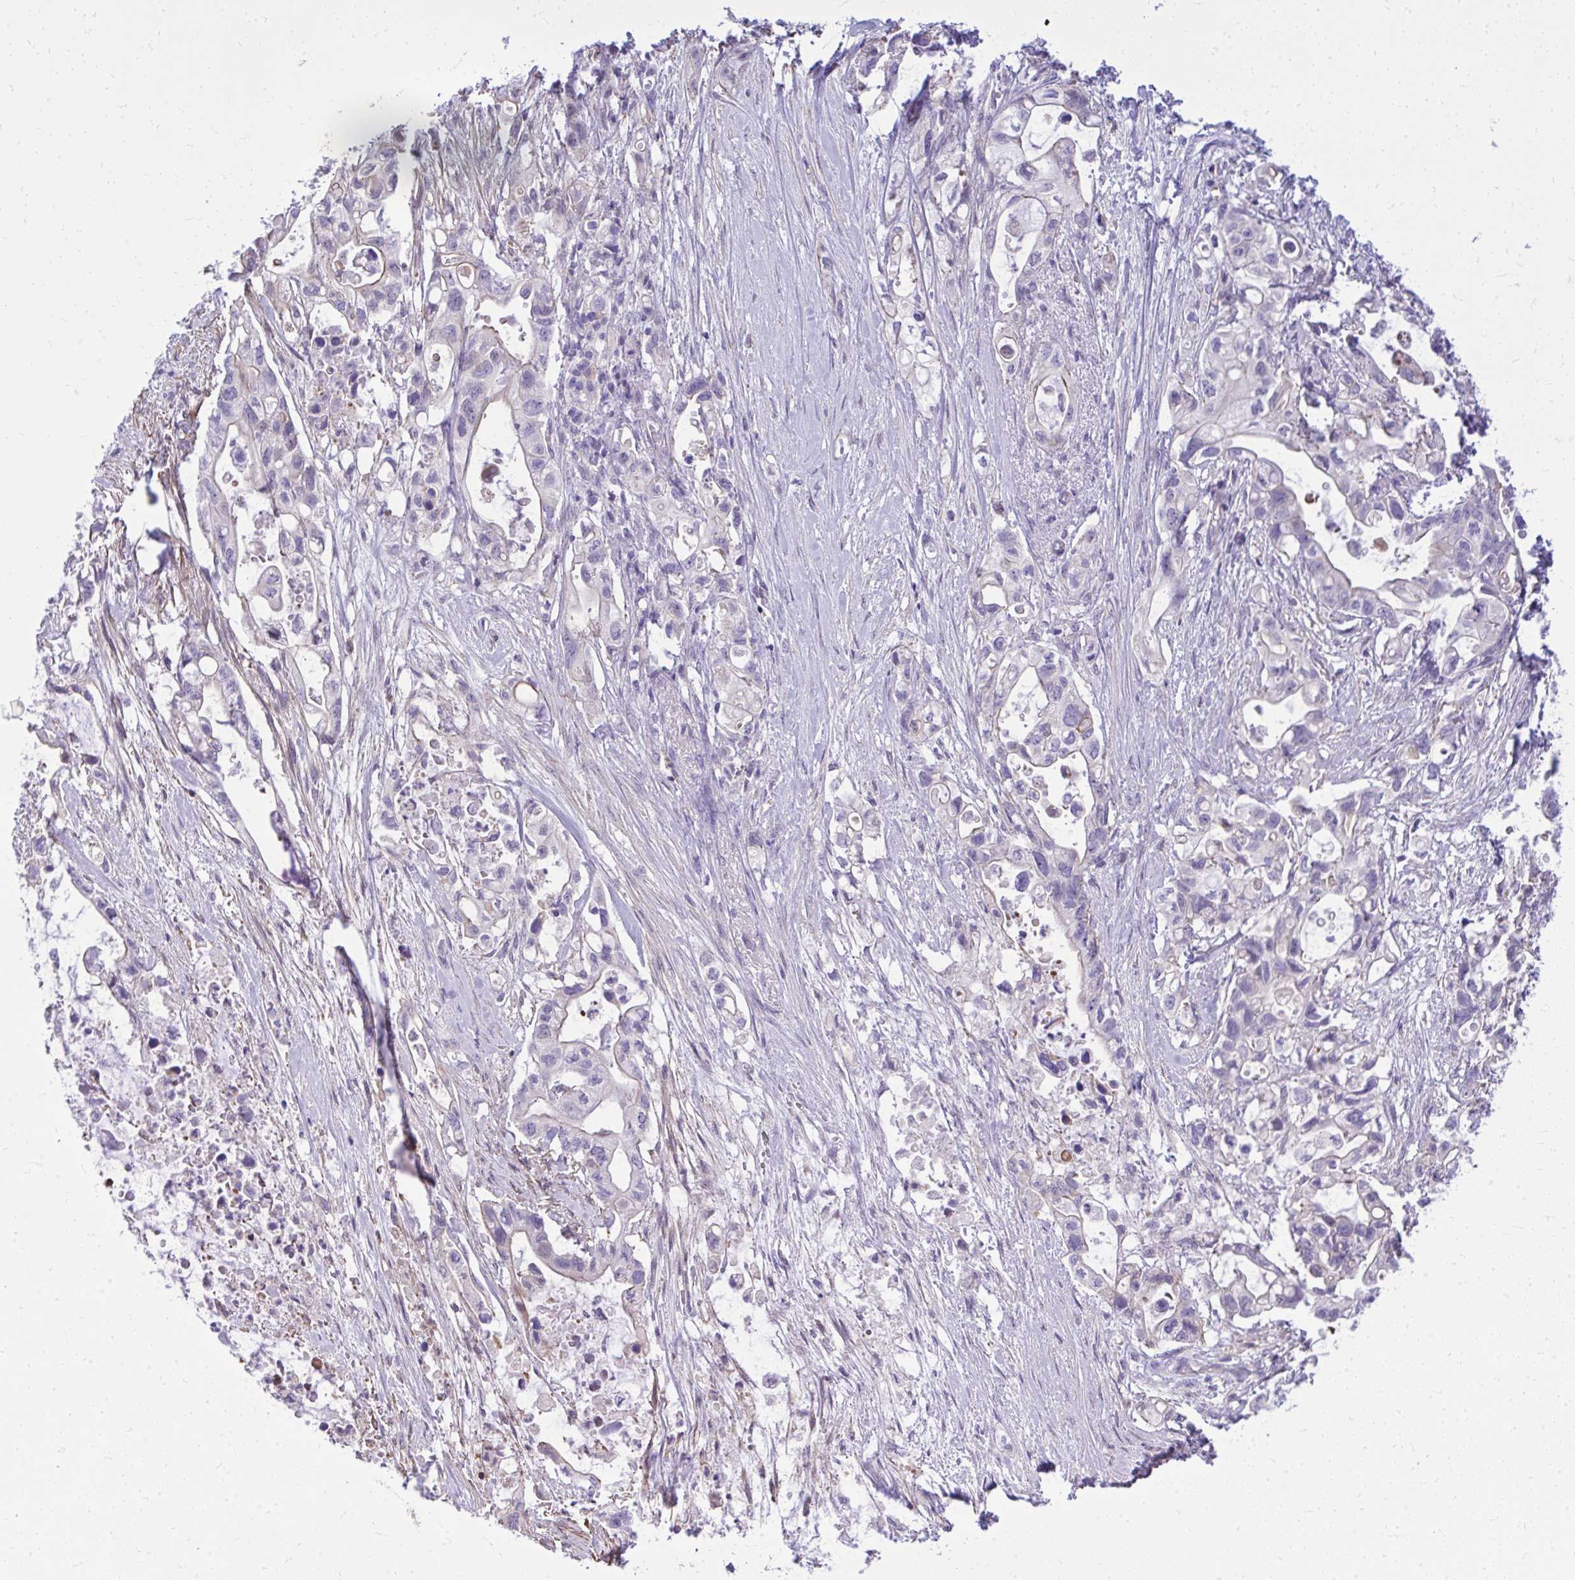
{"staining": {"intensity": "negative", "quantity": "none", "location": "none"}, "tissue": "pancreatic cancer", "cell_type": "Tumor cells", "image_type": "cancer", "snomed": [{"axis": "morphology", "description": "Adenocarcinoma, NOS"}, {"axis": "topography", "description": "Pancreas"}], "caption": "A high-resolution micrograph shows immunohistochemistry (IHC) staining of pancreatic cancer, which demonstrates no significant expression in tumor cells.", "gene": "GRK4", "patient": {"sex": "female", "age": 72}}